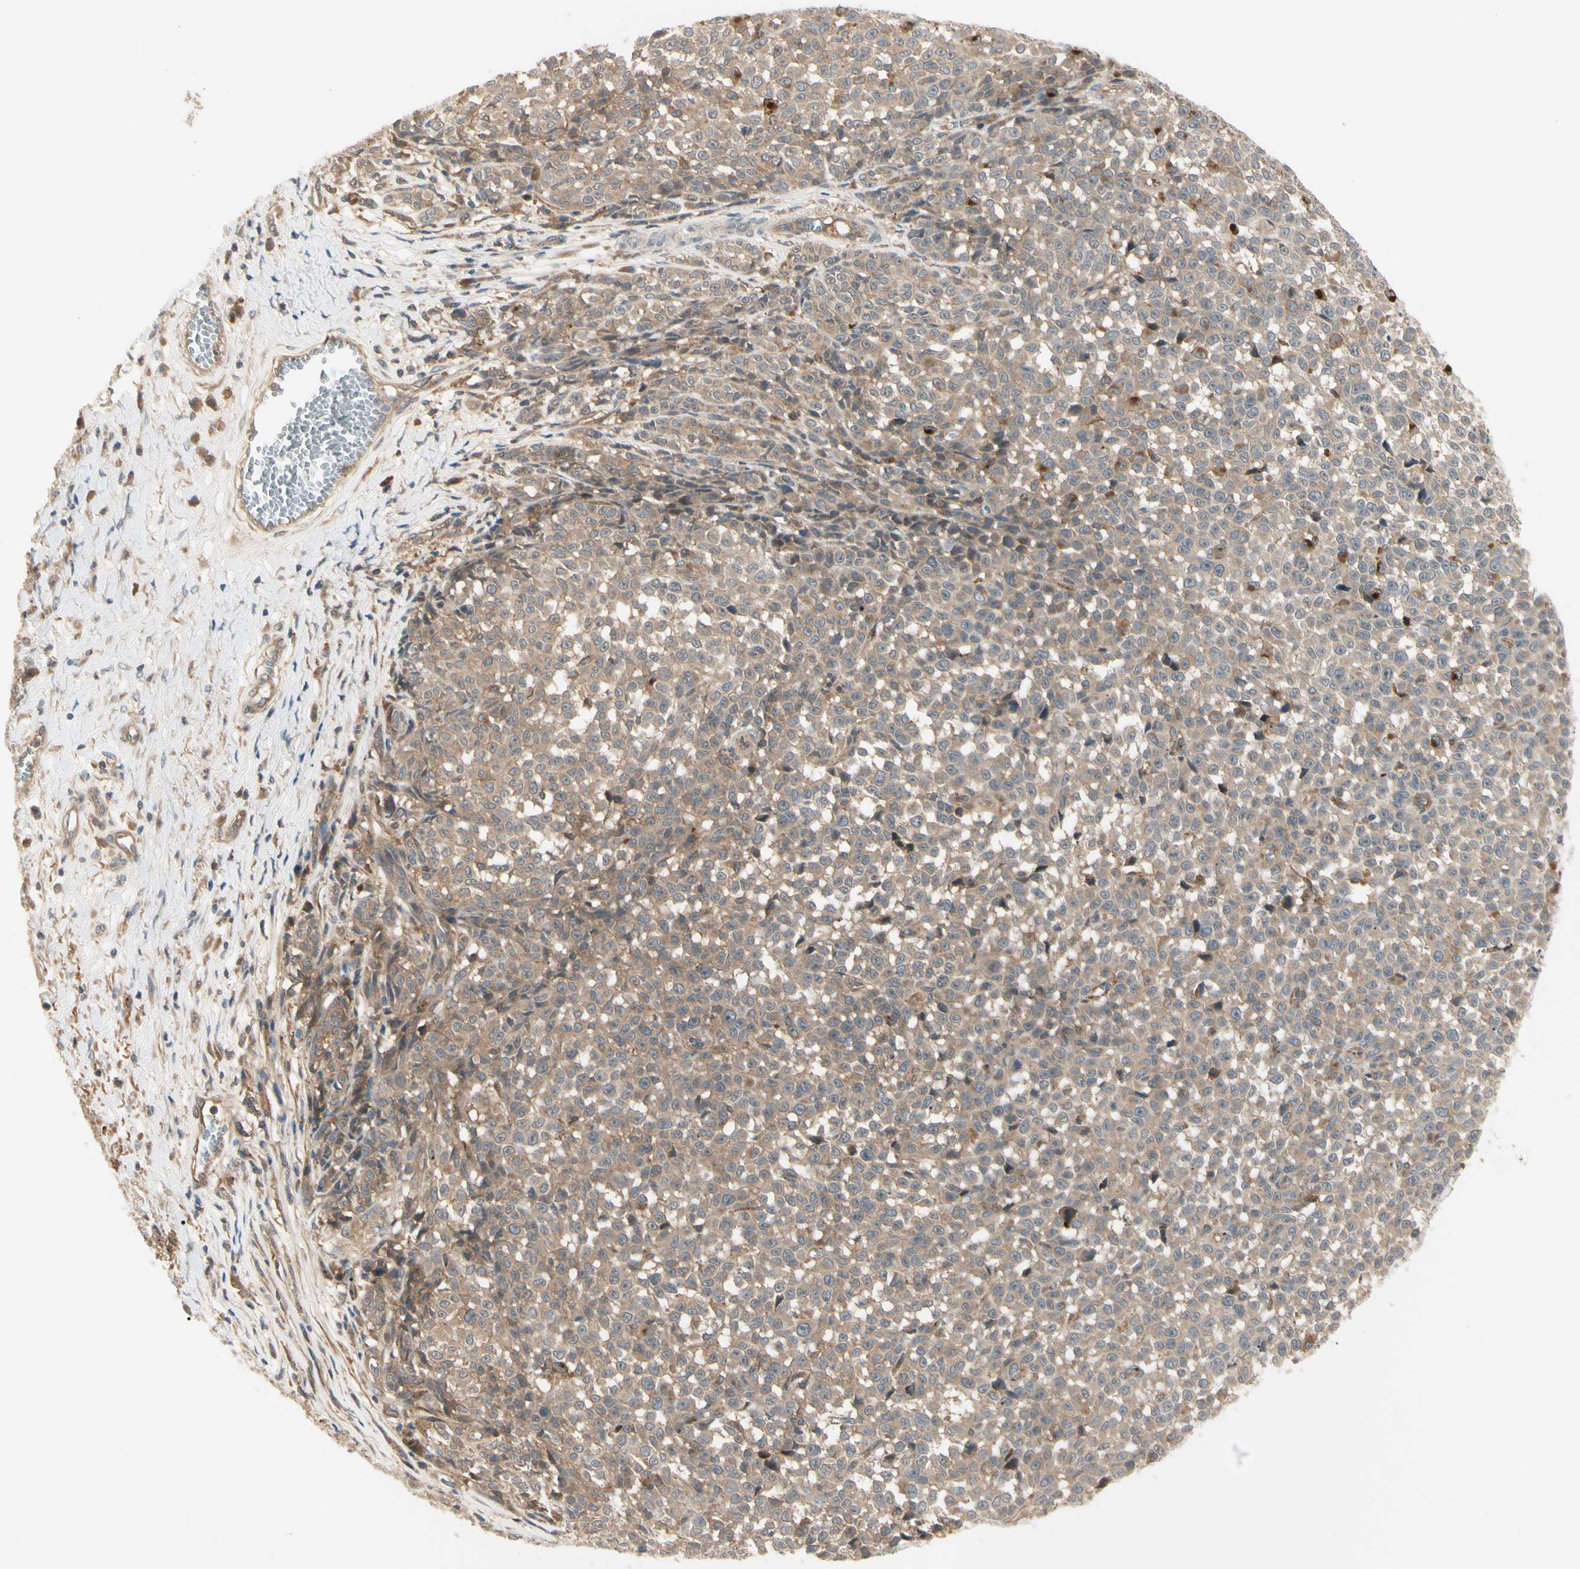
{"staining": {"intensity": "moderate", "quantity": ">75%", "location": "cytoplasmic/membranous"}, "tissue": "melanoma", "cell_type": "Tumor cells", "image_type": "cancer", "snomed": [{"axis": "morphology", "description": "Malignant melanoma, NOS"}, {"axis": "topography", "description": "Skin"}], "caption": "Melanoma stained with DAB (3,3'-diaminobenzidine) IHC demonstrates medium levels of moderate cytoplasmic/membranous positivity in approximately >75% of tumor cells.", "gene": "F2R", "patient": {"sex": "female", "age": 82}}